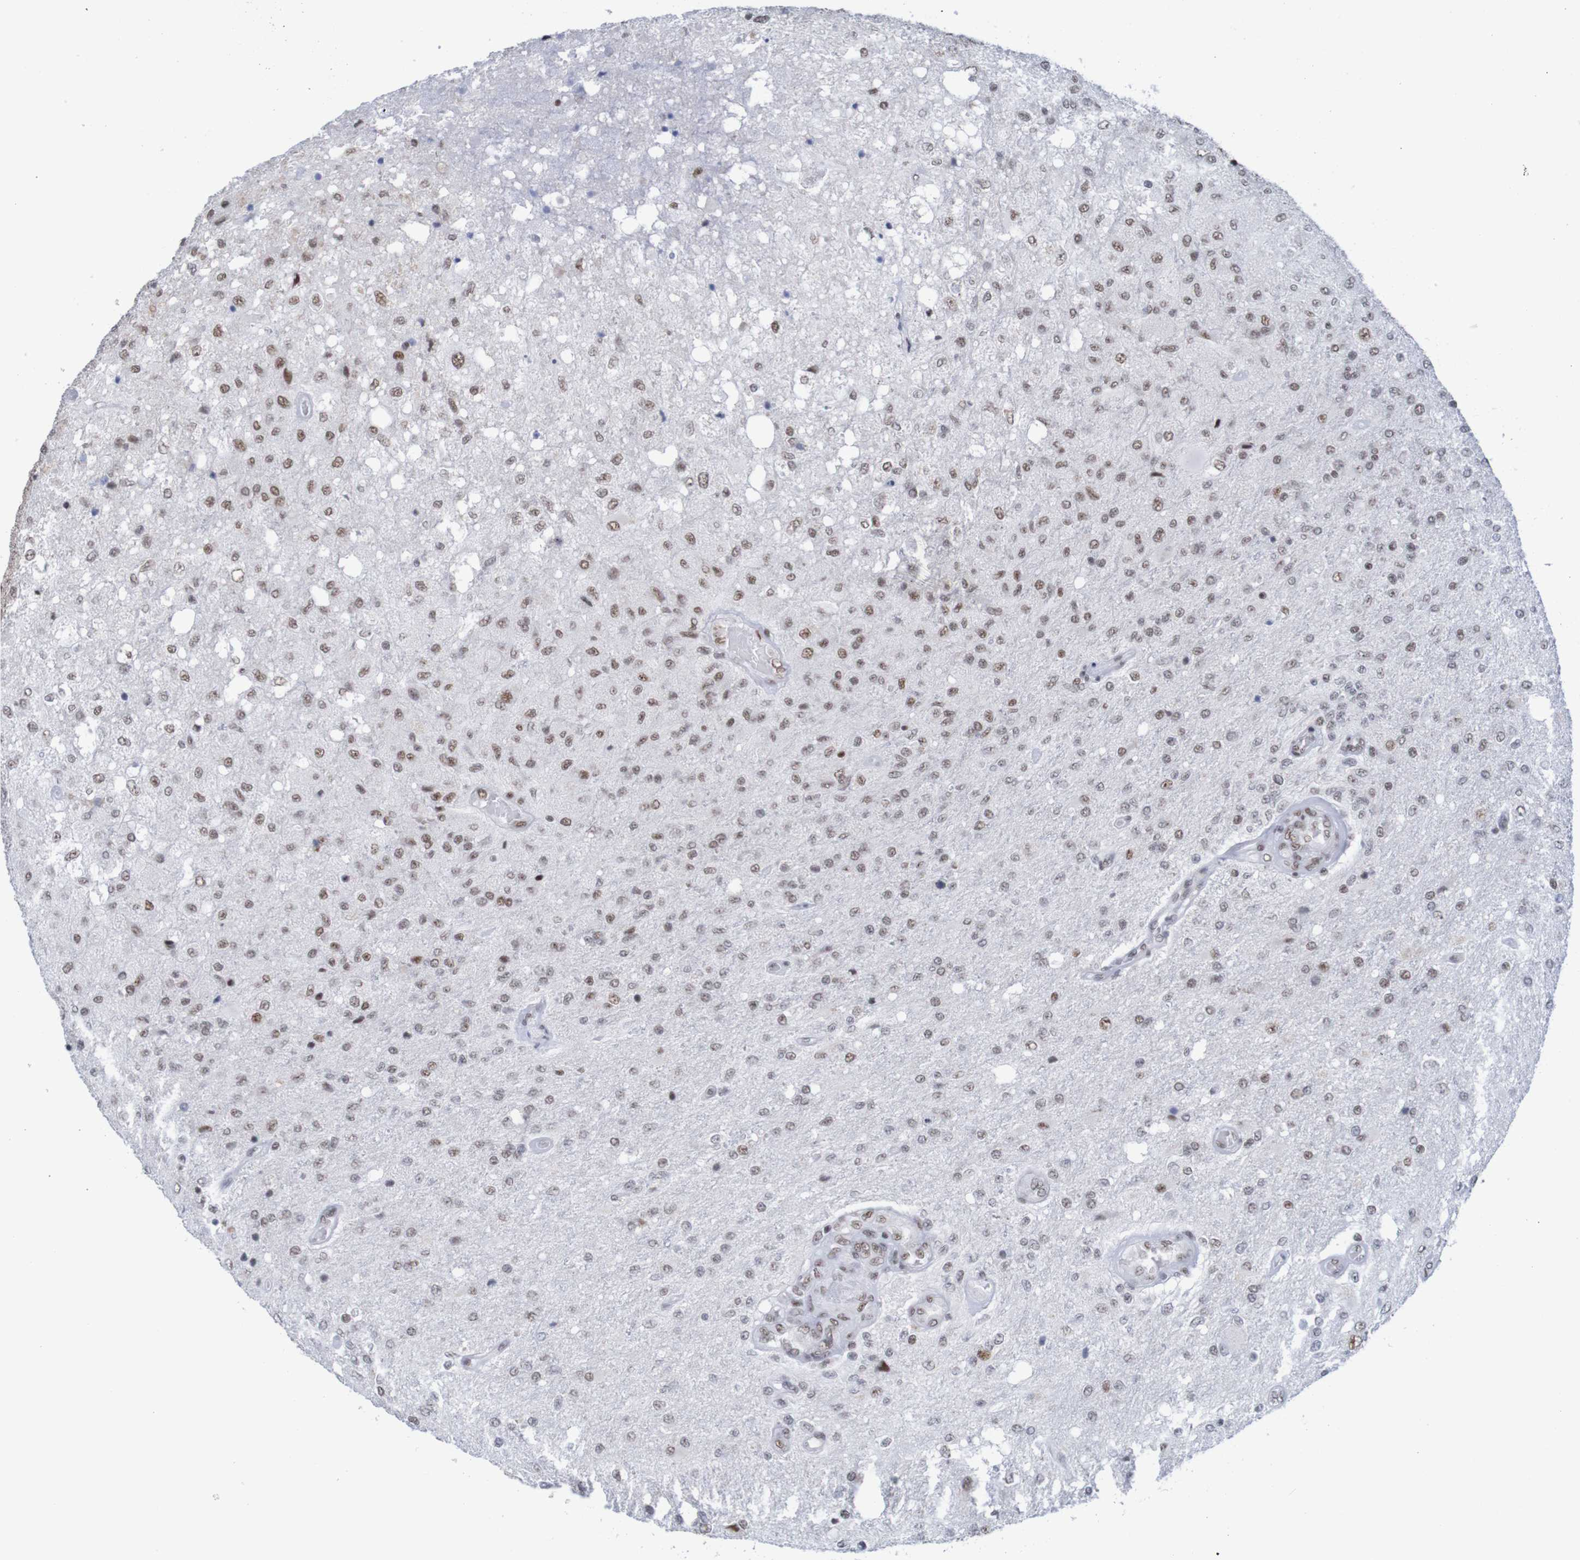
{"staining": {"intensity": "strong", "quantity": "25%-75%", "location": "nuclear"}, "tissue": "glioma", "cell_type": "Tumor cells", "image_type": "cancer", "snomed": [{"axis": "morphology", "description": "Normal tissue, NOS"}, {"axis": "morphology", "description": "Glioma, malignant, High grade"}, {"axis": "topography", "description": "Cerebral cortex"}], "caption": "A high-resolution photomicrograph shows immunohistochemistry staining of high-grade glioma (malignant), which displays strong nuclear expression in approximately 25%-75% of tumor cells. The protein of interest is shown in brown color, while the nuclei are stained blue.", "gene": "THRAP3", "patient": {"sex": "male", "age": 77}}